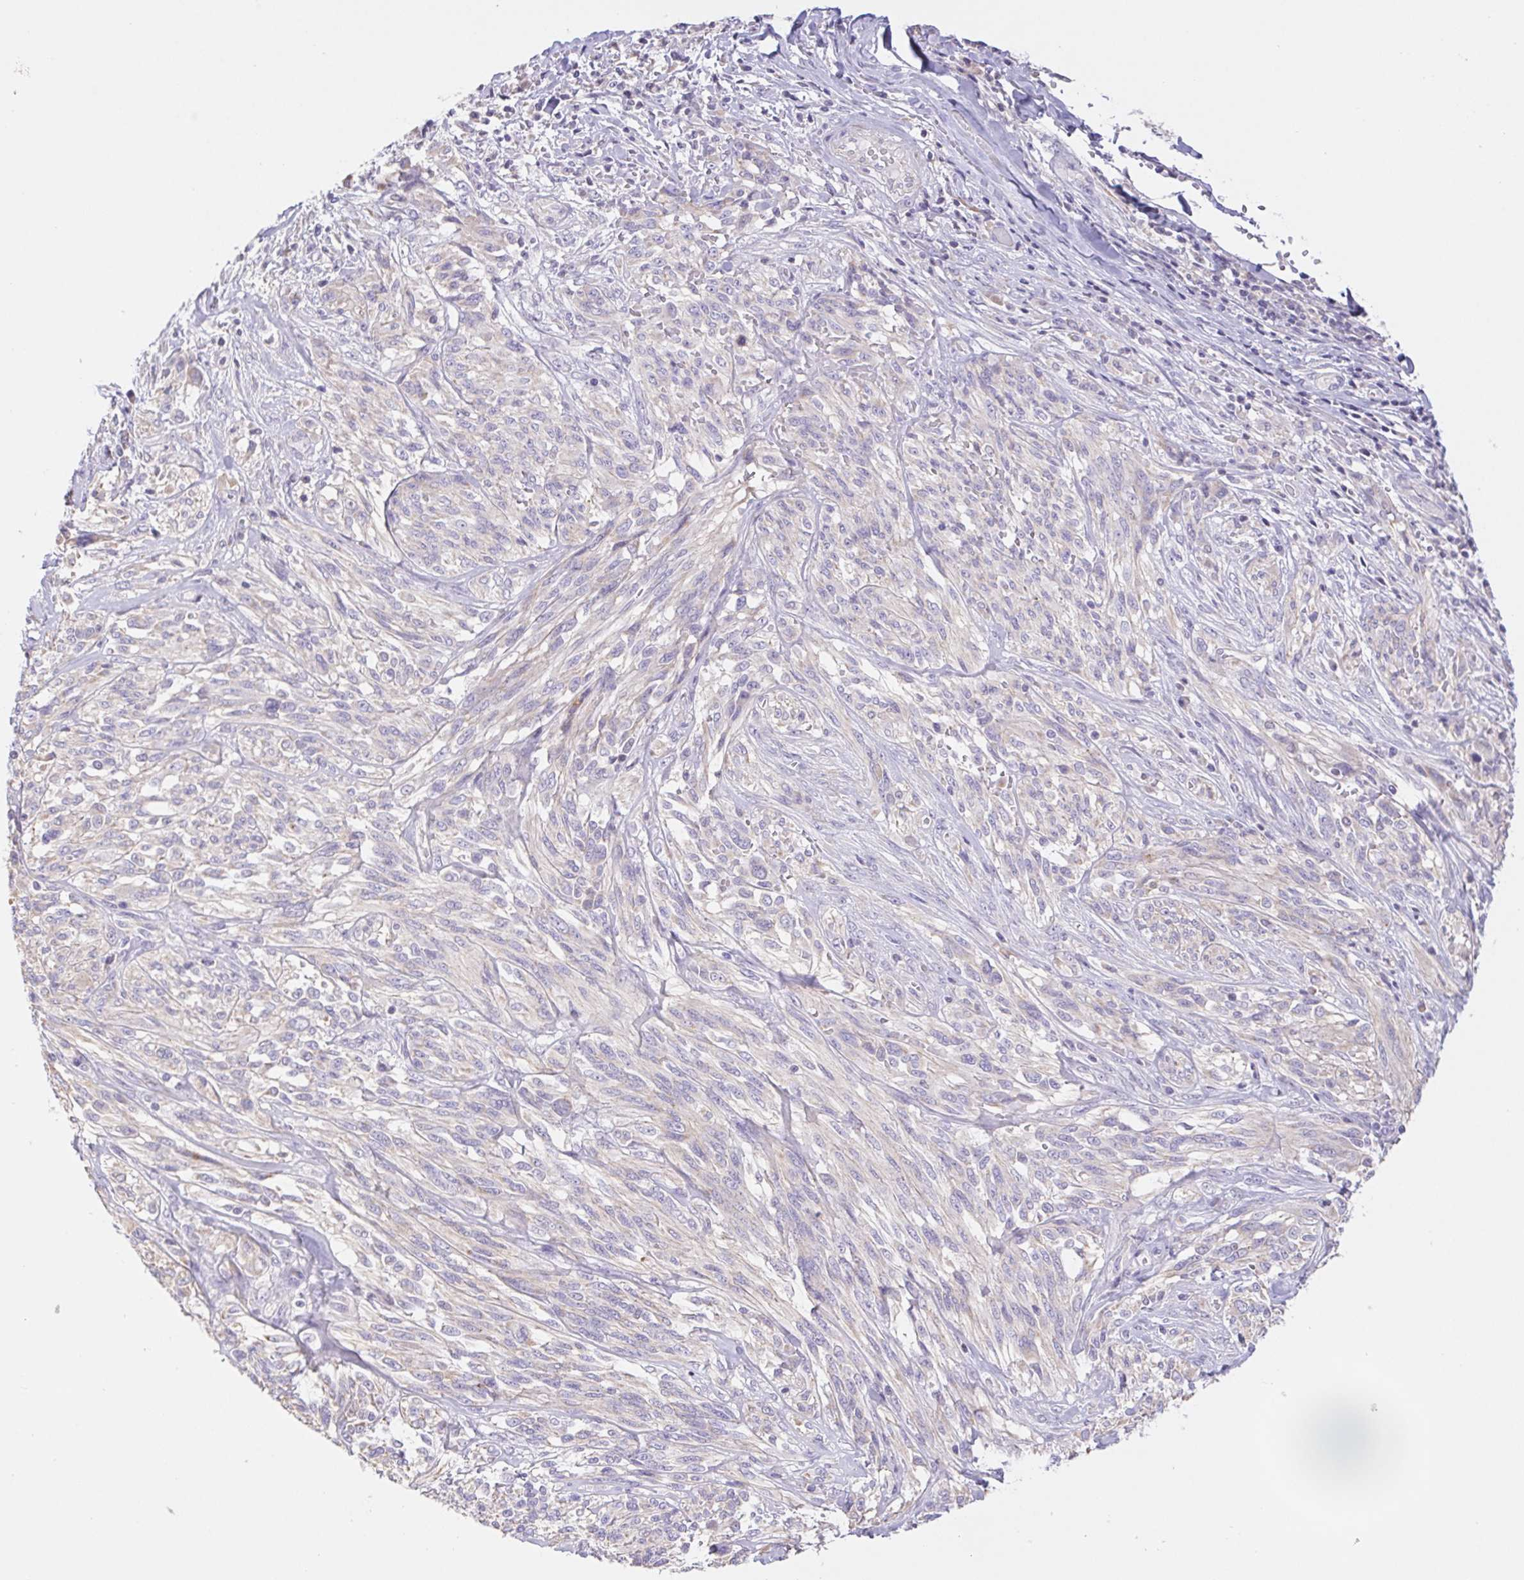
{"staining": {"intensity": "negative", "quantity": "none", "location": "none"}, "tissue": "melanoma", "cell_type": "Tumor cells", "image_type": "cancer", "snomed": [{"axis": "morphology", "description": "Malignant melanoma, NOS"}, {"axis": "topography", "description": "Skin"}], "caption": "Image shows no significant protein staining in tumor cells of melanoma.", "gene": "FKBP6", "patient": {"sex": "female", "age": 91}}